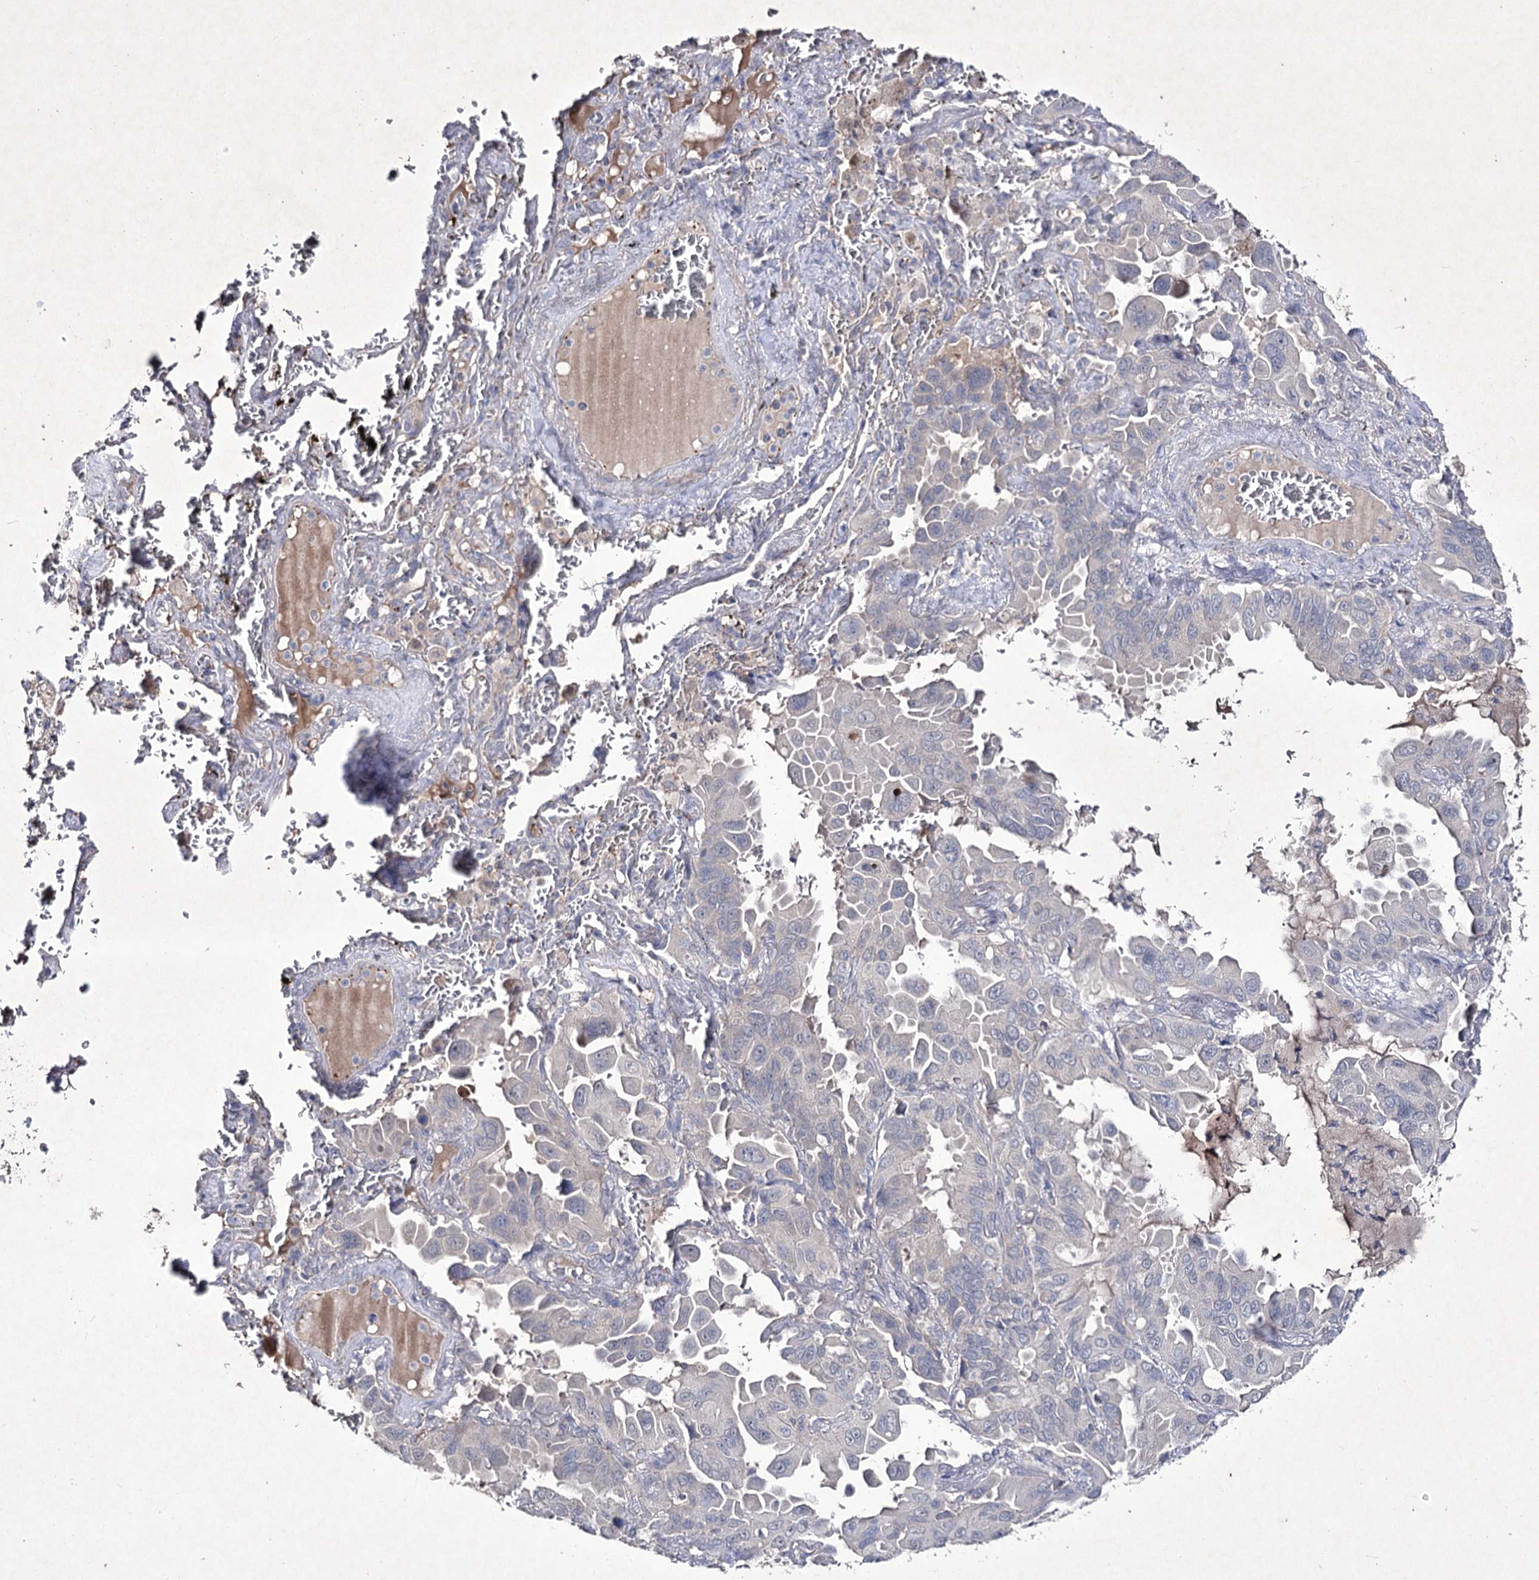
{"staining": {"intensity": "negative", "quantity": "none", "location": "none"}, "tissue": "lung cancer", "cell_type": "Tumor cells", "image_type": "cancer", "snomed": [{"axis": "morphology", "description": "Adenocarcinoma, NOS"}, {"axis": "topography", "description": "Lung"}], "caption": "Immunohistochemistry photomicrograph of adenocarcinoma (lung) stained for a protein (brown), which displays no expression in tumor cells.", "gene": "SEMA4G", "patient": {"sex": "male", "age": 64}}